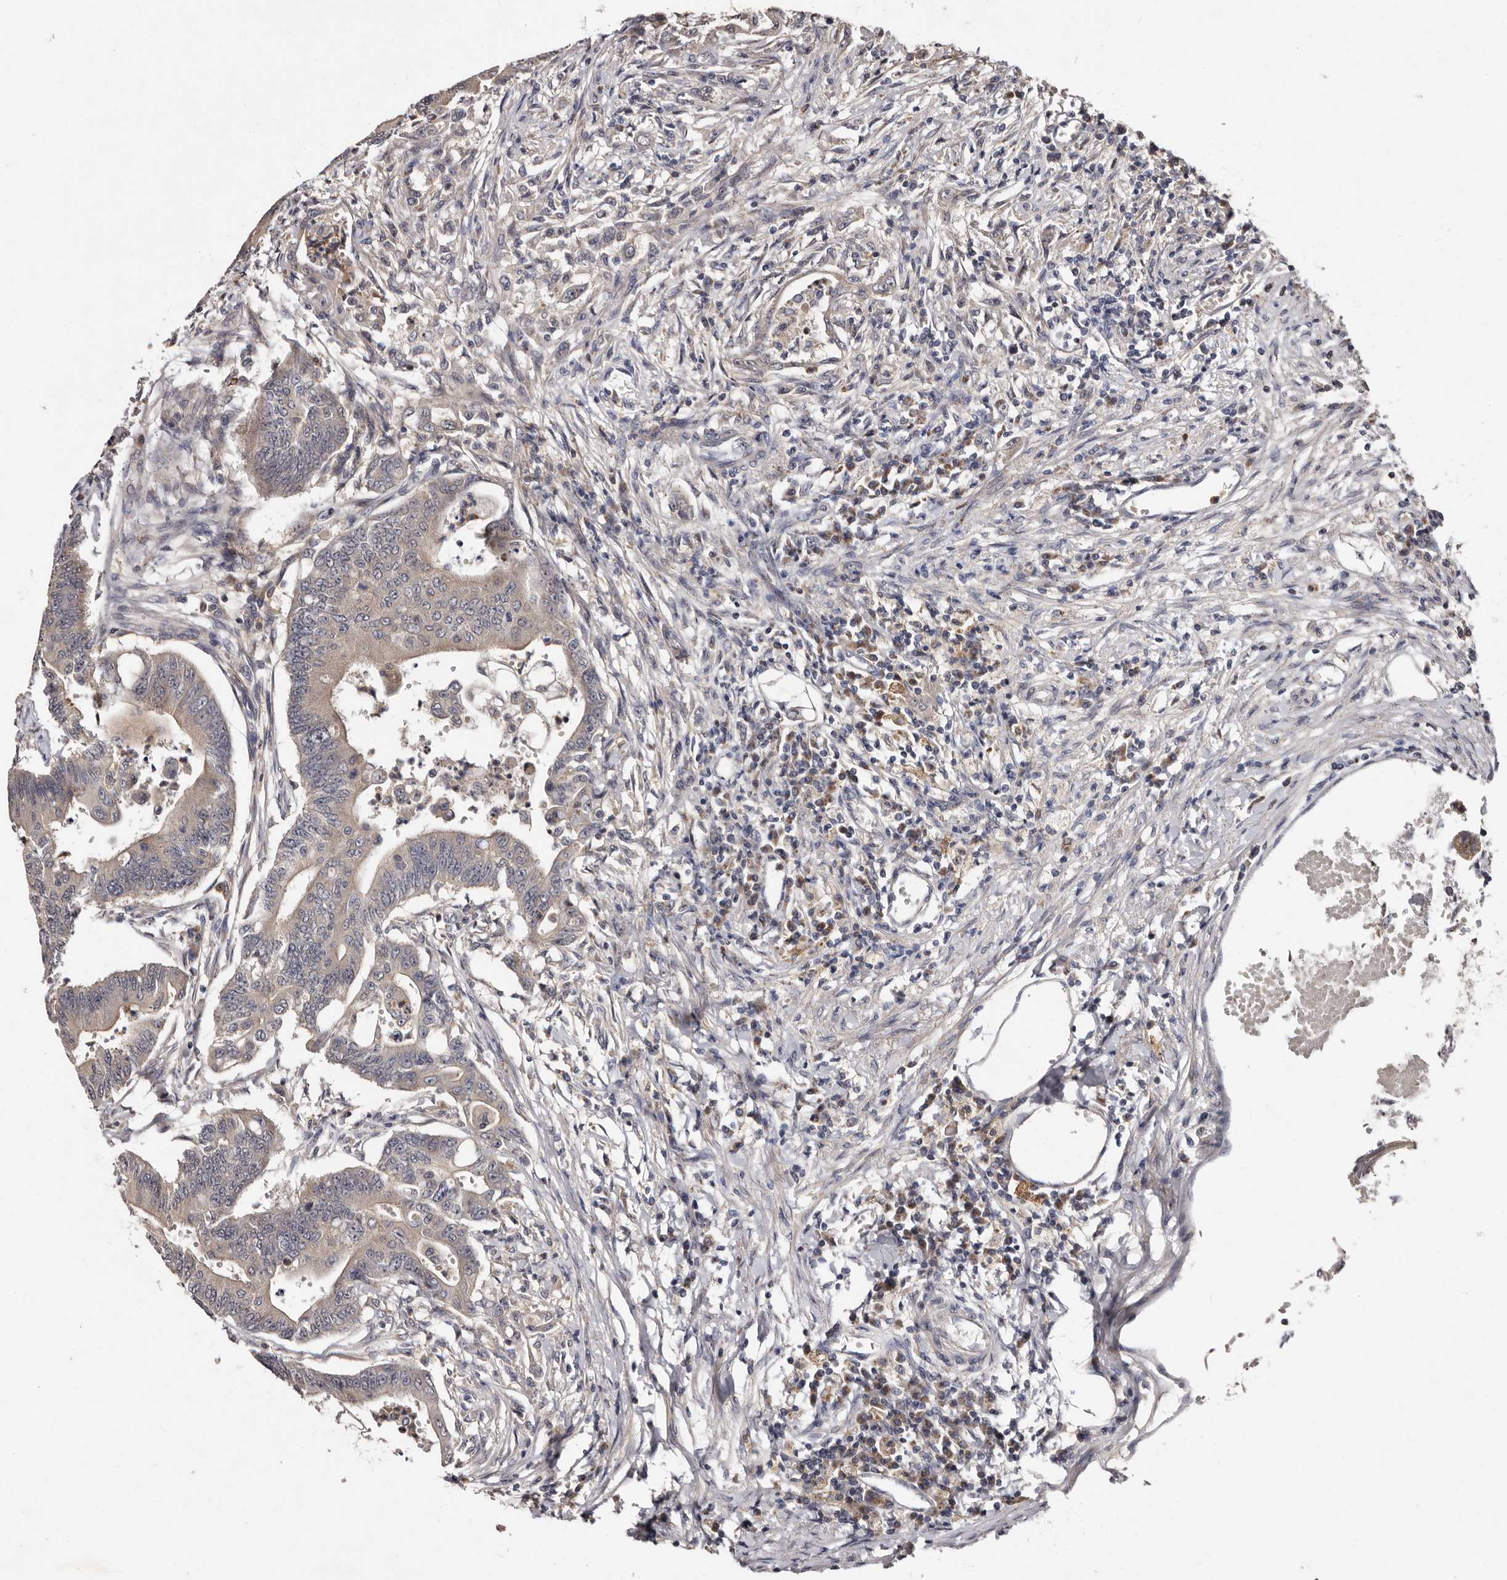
{"staining": {"intensity": "negative", "quantity": "none", "location": "none"}, "tissue": "colorectal cancer", "cell_type": "Tumor cells", "image_type": "cancer", "snomed": [{"axis": "morphology", "description": "Adenoma, NOS"}, {"axis": "morphology", "description": "Adenocarcinoma, NOS"}, {"axis": "topography", "description": "Colon"}], "caption": "Immunohistochemical staining of human colorectal cancer exhibits no significant expression in tumor cells.", "gene": "DNPH1", "patient": {"sex": "male", "age": 79}}